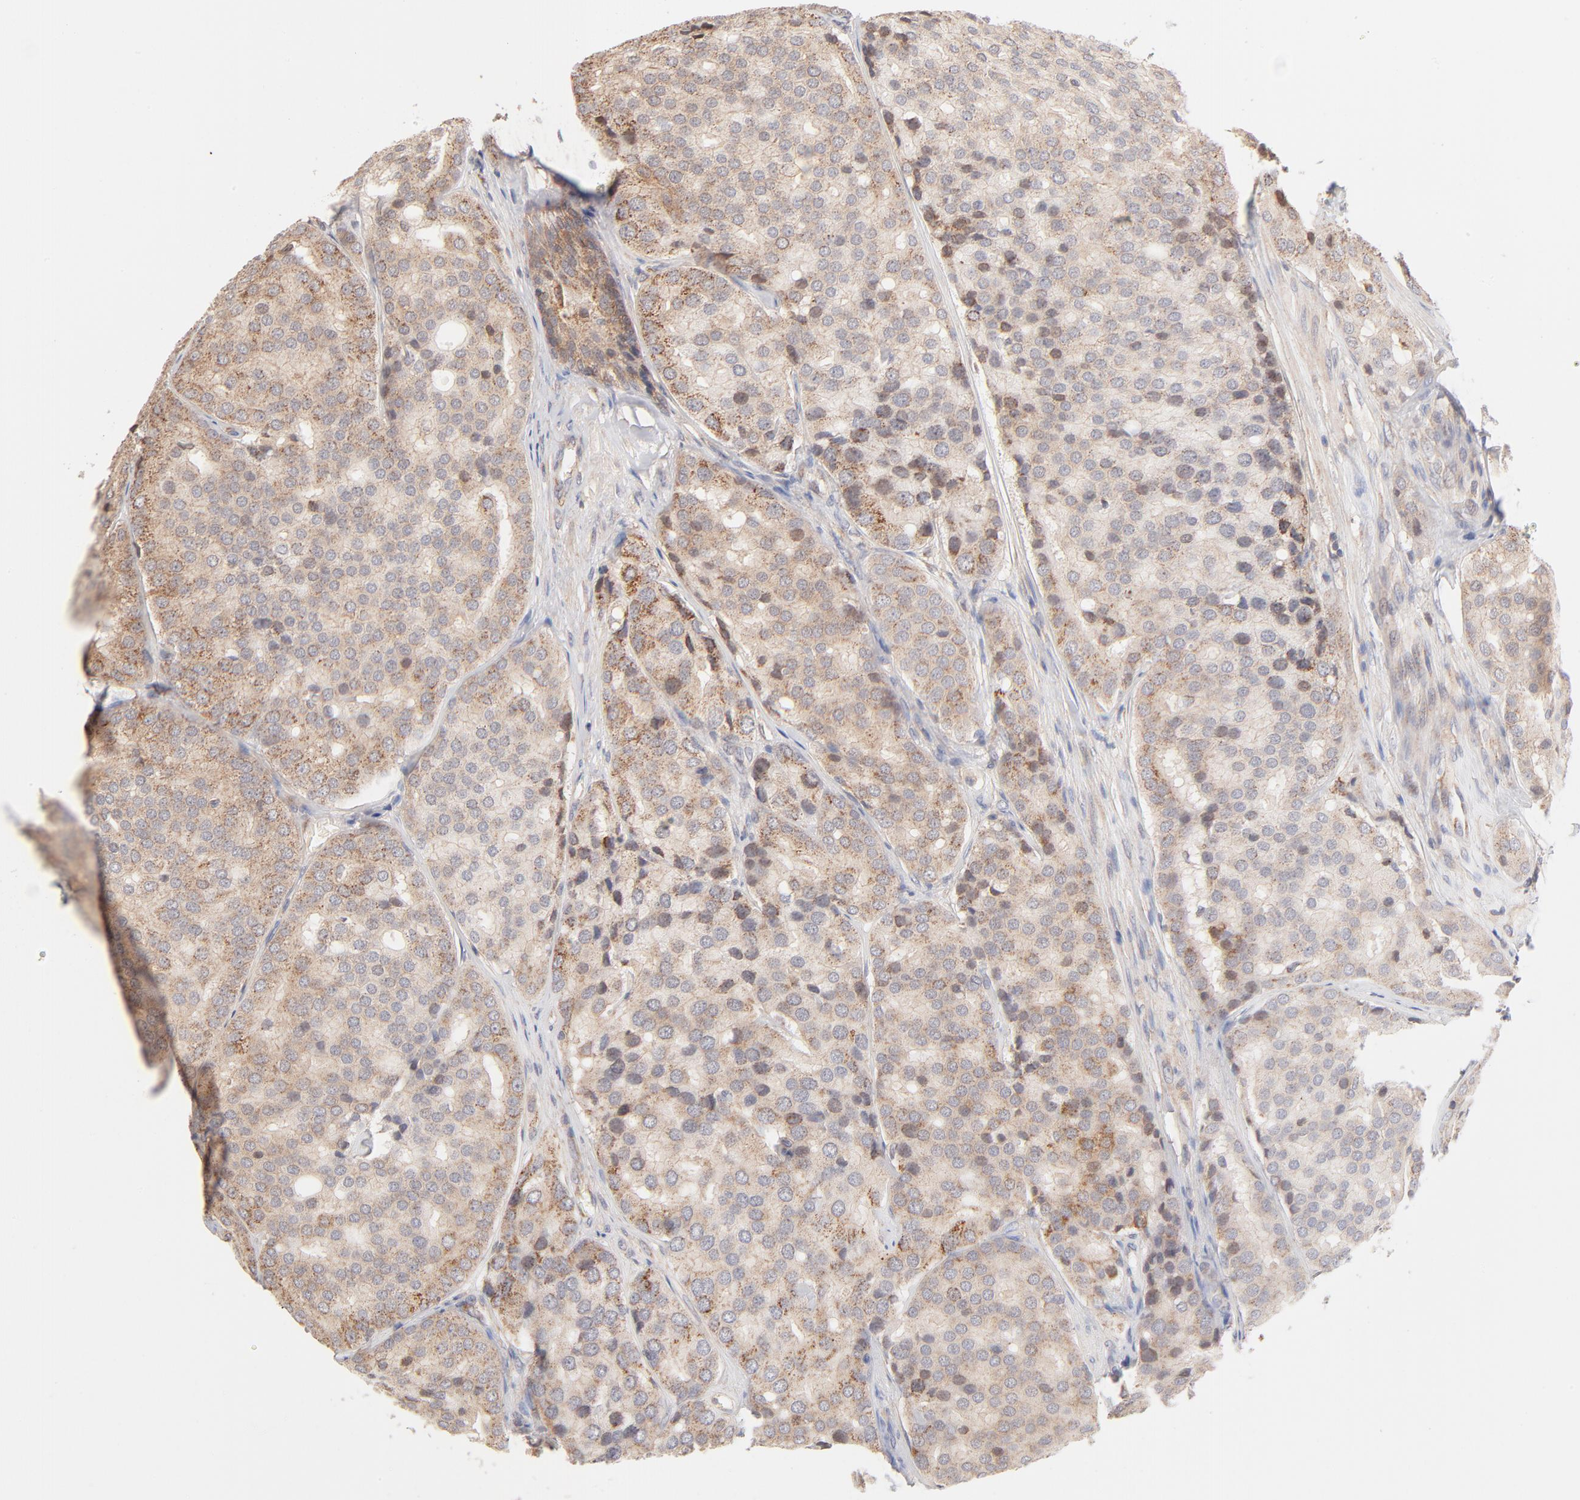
{"staining": {"intensity": "moderate", "quantity": ">75%", "location": "cytoplasmic/membranous"}, "tissue": "prostate cancer", "cell_type": "Tumor cells", "image_type": "cancer", "snomed": [{"axis": "morphology", "description": "Adenocarcinoma, High grade"}, {"axis": "topography", "description": "Prostate"}], "caption": "Protein expression analysis of human prostate cancer reveals moderate cytoplasmic/membranous positivity in approximately >75% of tumor cells. The protein of interest is shown in brown color, while the nuclei are stained blue.", "gene": "CSPG4", "patient": {"sex": "male", "age": 64}}